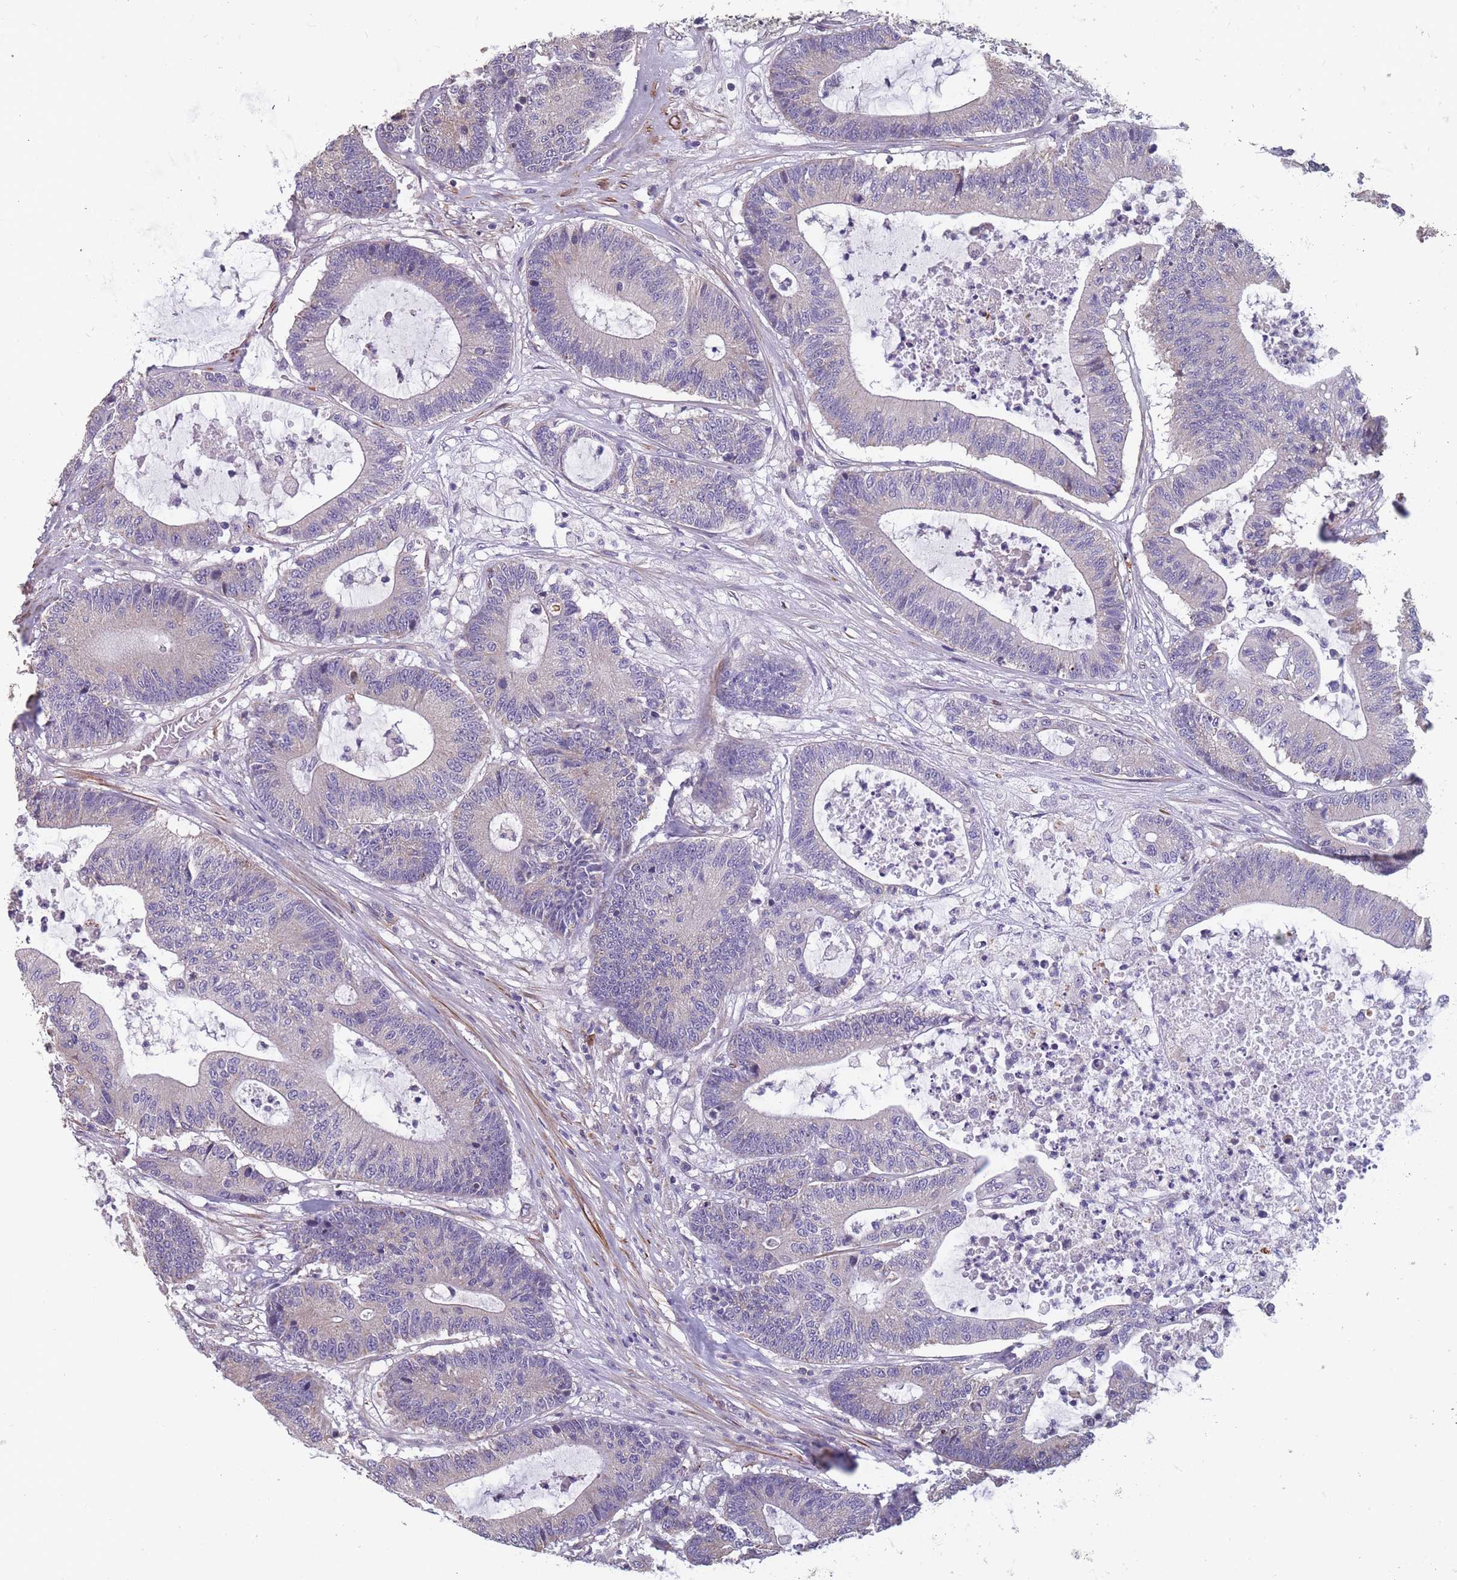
{"staining": {"intensity": "negative", "quantity": "none", "location": "none"}, "tissue": "colorectal cancer", "cell_type": "Tumor cells", "image_type": "cancer", "snomed": [{"axis": "morphology", "description": "Adenocarcinoma, NOS"}, {"axis": "topography", "description": "Colon"}], "caption": "Colorectal cancer was stained to show a protein in brown. There is no significant positivity in tumor cells.", "gene": "TOMM40L", "patient": {"sex": "female", "age": 84}}